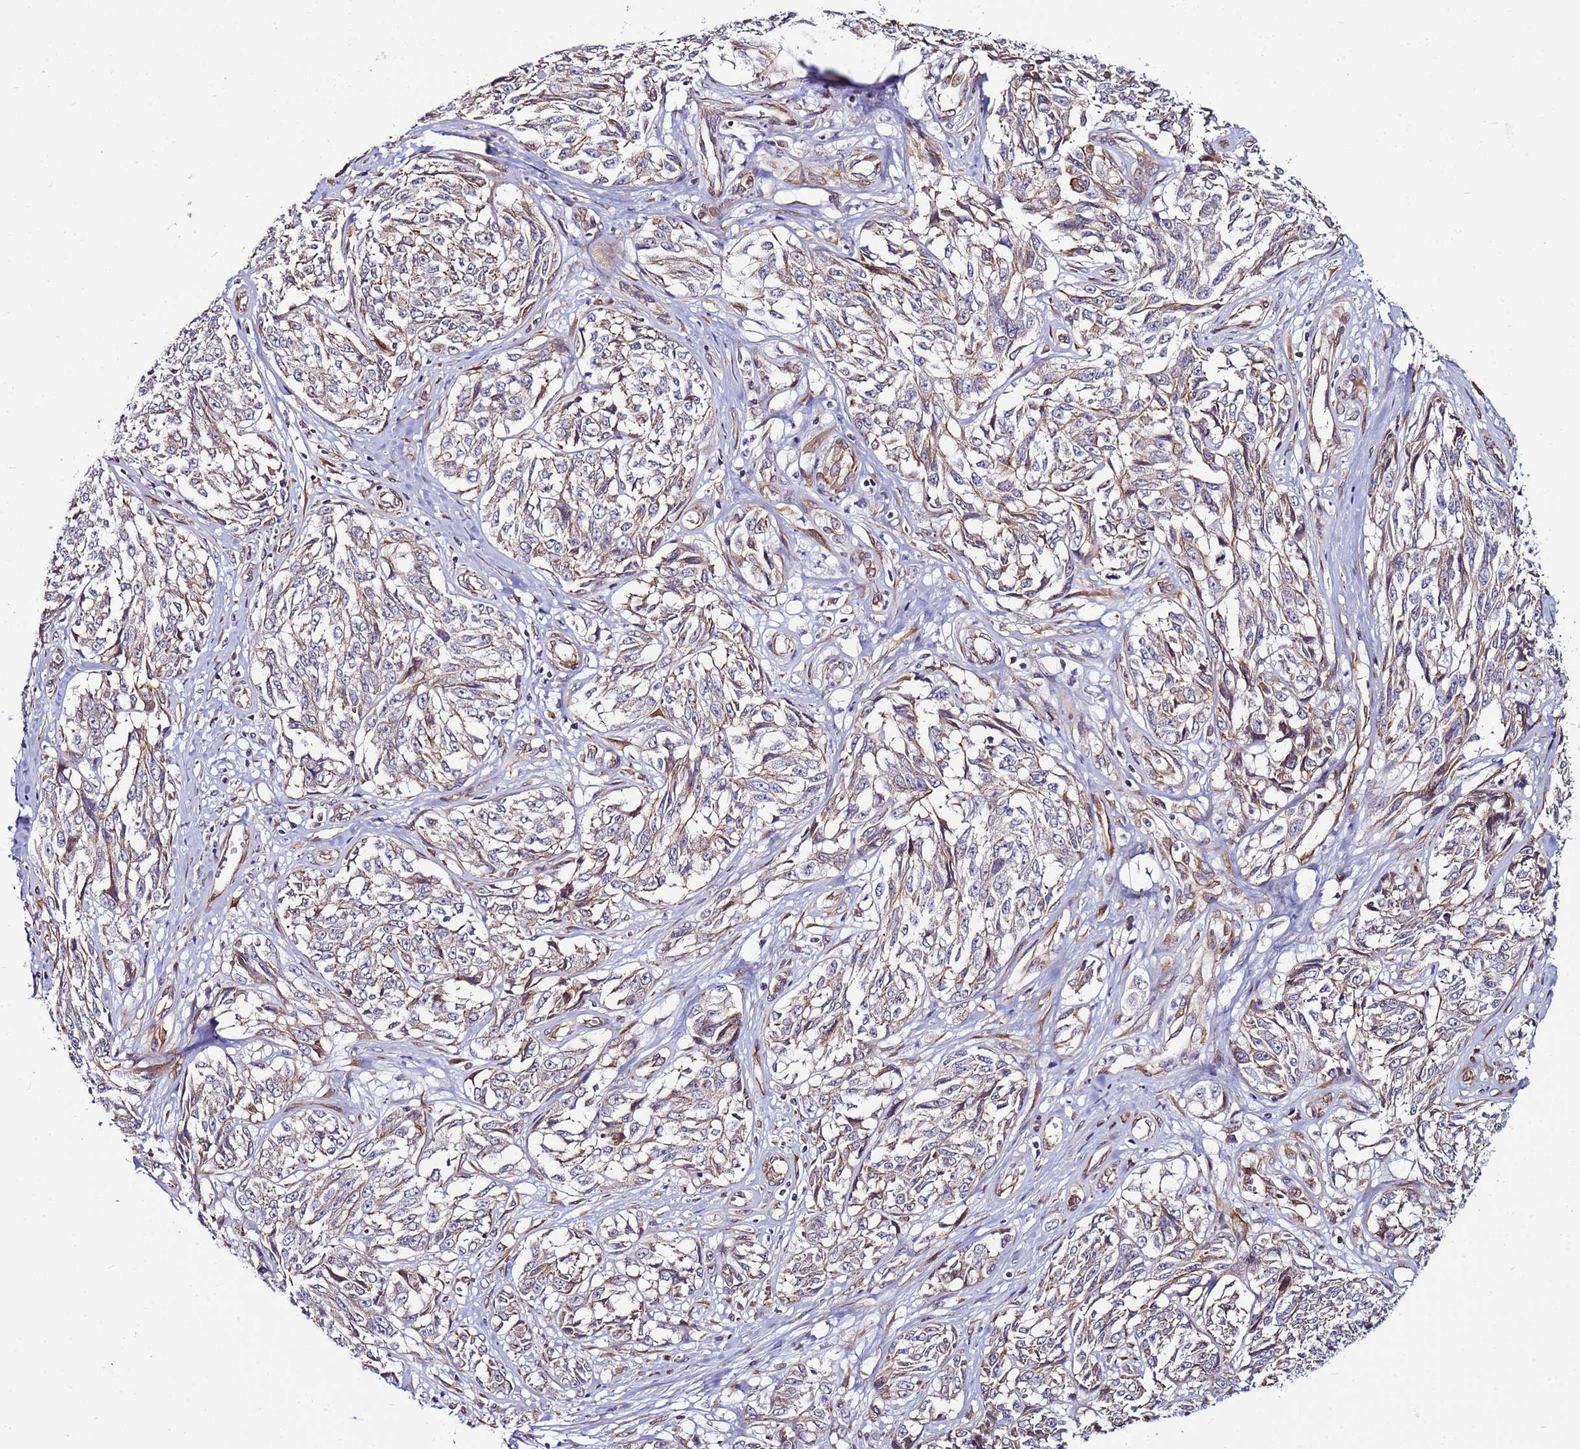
{"staining": {"intensity": "moderate", "quantity": "25%-75%", "location": "cytoplasmic/membranous"}, "tissue": "melanoma", "cell_type": "Tumor cells", "image_type": "cancer", "snomed": [{"axis": "morphology", "description": "Malignant melanoma, NOS"}, {"axis": "topography", "description": "Skin"}], "caption": "Immunohistochemistry staining of melanoma, which demonstrates medium levels of moderate cytoplasmic/membranous staining in about 25%-75% of tumor cells indicating moderate cytoplasmic/membranous protein positivity. The staining was performed using DAB (3,3'-diaminobenzidine) (brown) for protein detection and nuclei were counterstained in hematoxylin (blue).", "gene": "MCRIP1", "patient": {"sex": "female", "age": 64}}